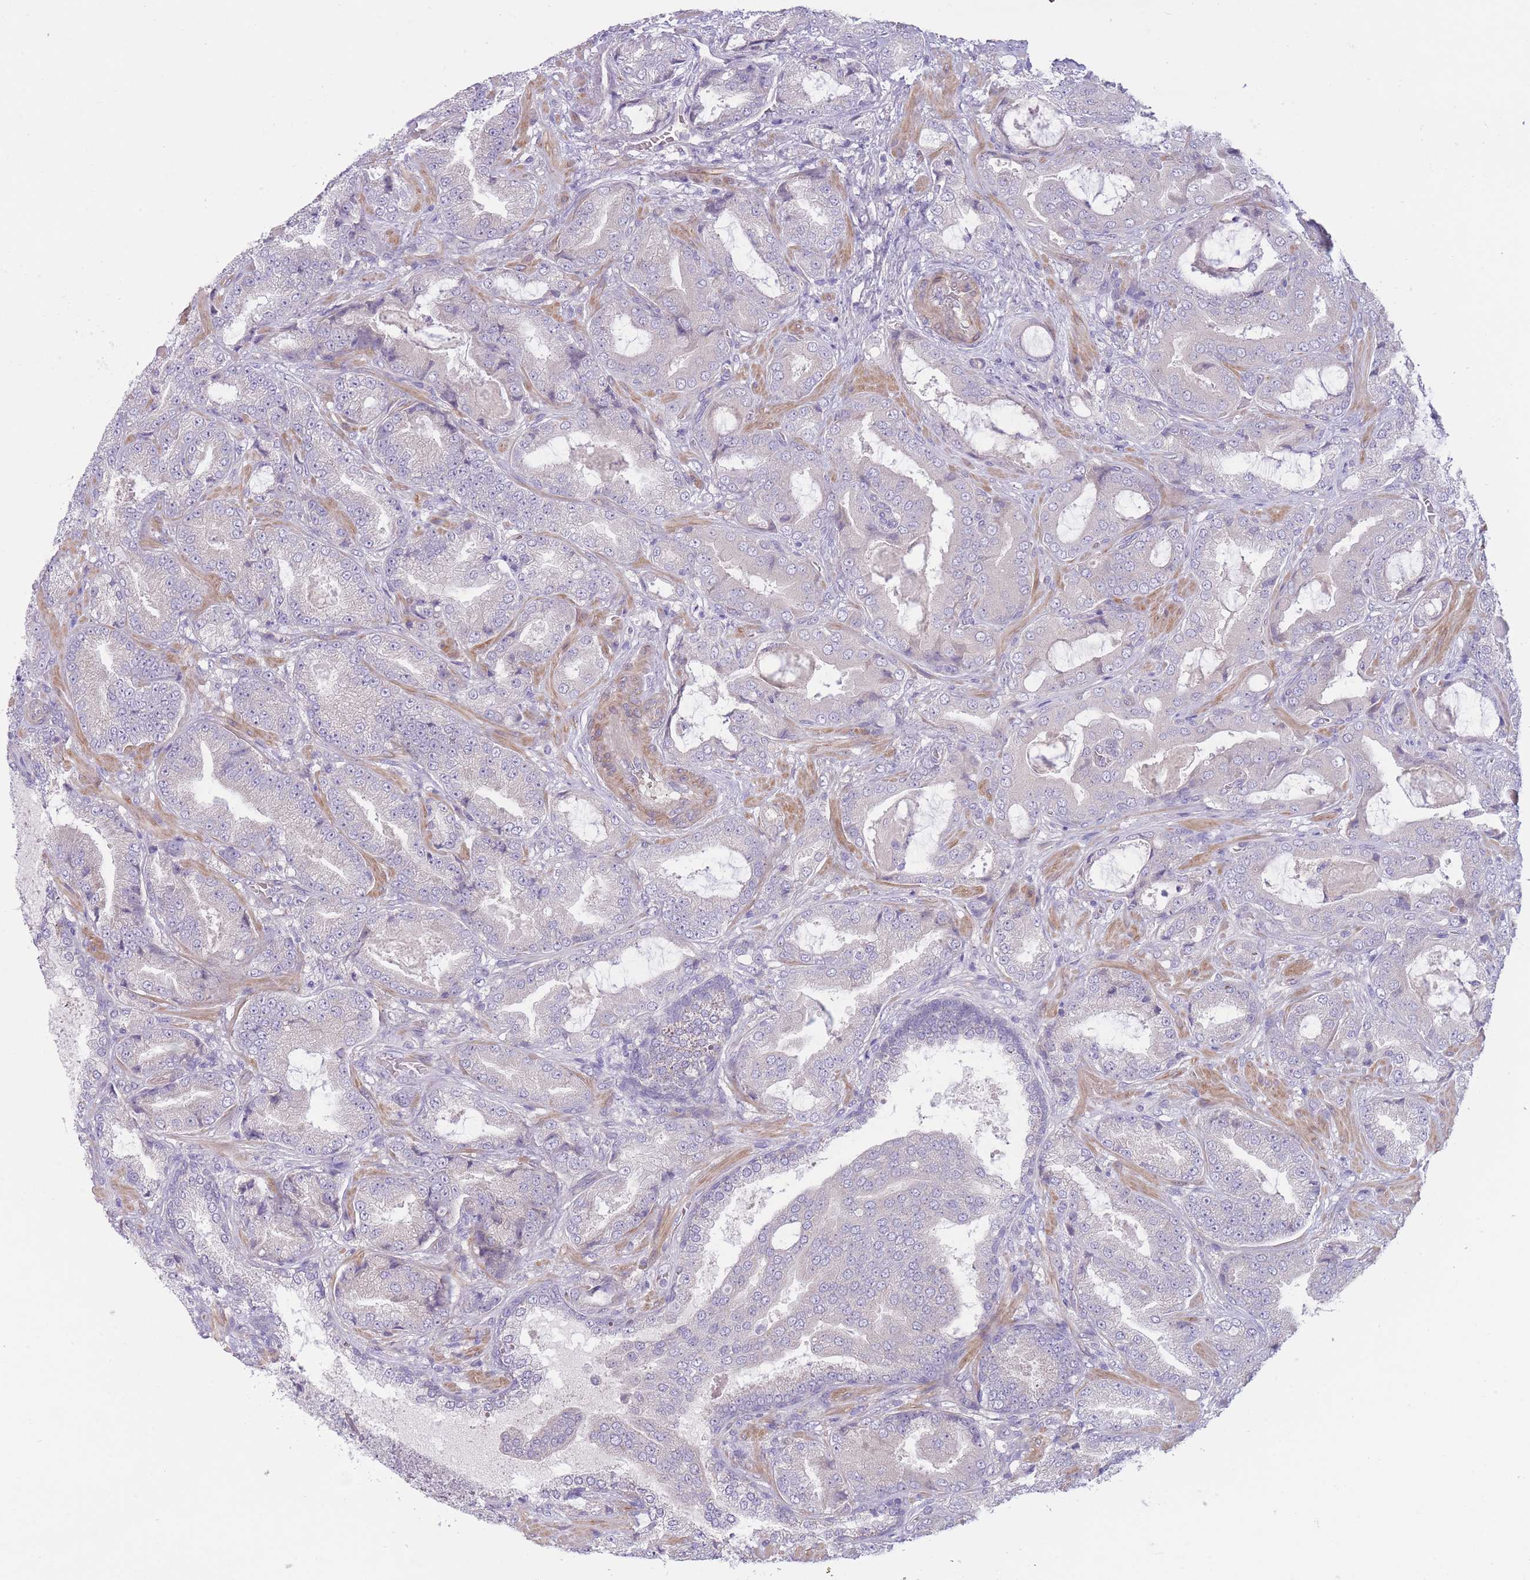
{"staining": {"intensity": "negative", "quantity": "none", "location": "none"}, "tissue": "prostate cancer", "cell_type": "Tumor cells", "image_type": "cancer", "snomed": [{"axis": "morphology", "description": "Adenocarcinoma, High grade"}, {"axis": "topography", "description": "Prostate"}], "caption": "IHC image of neoplastic tissue: human high-grade adenocarcinoma (prostate) stained with DAB (3,3'-diaminobenzidine) exhibits no significant protein positivity in tumor cells.", "gene": "PNPLA5", "patient": {"sex": "male", "age": 68}}